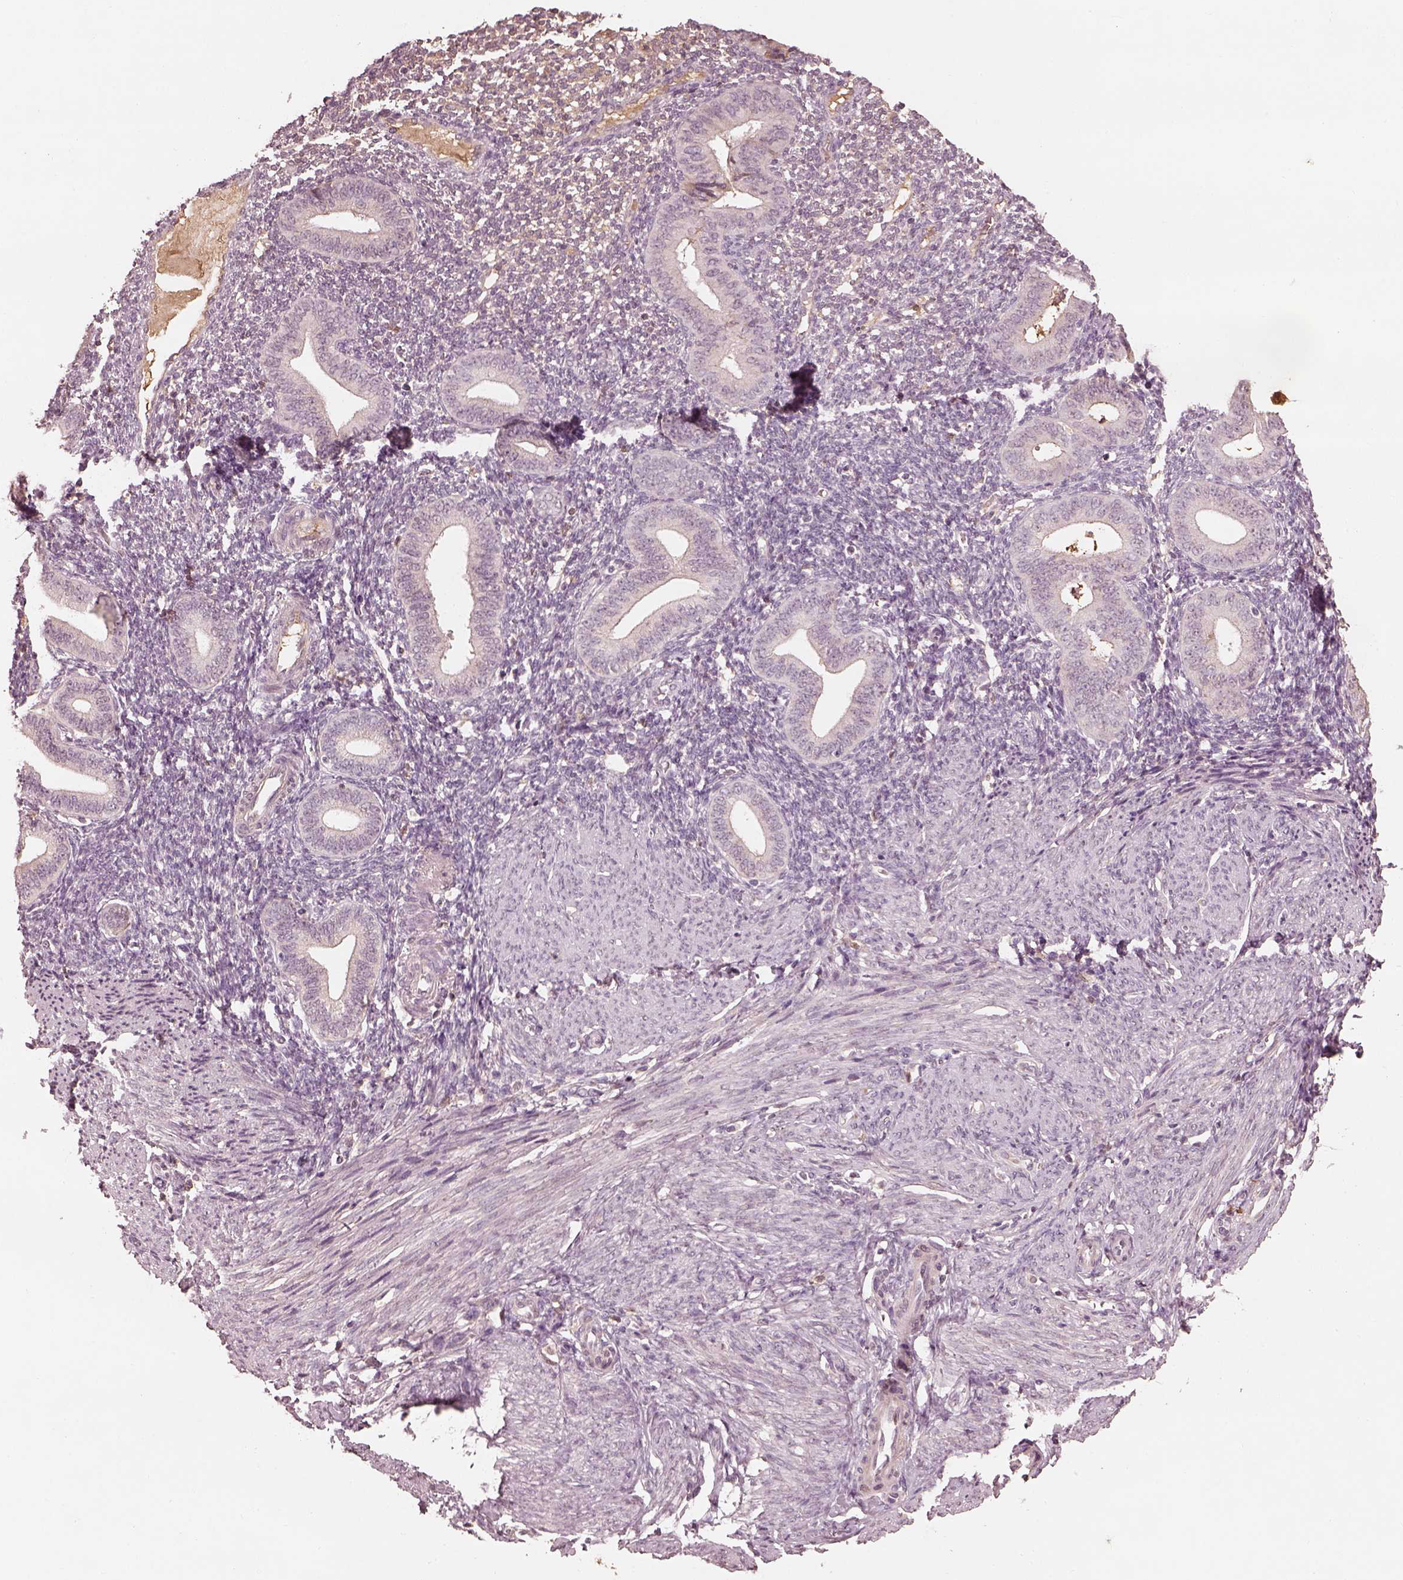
{"staining": {"intensity": "negative", "quantity": "none", "location": "none"}, "tissue": "endometrium", "cell_type": "Cells in endometrial stroma", "image_type": "normal", "snomed": [{"axis": "morphology", "description": "Normal tissue, NOS"}, {"axis": "topography", "description": "Endometrium"}], "caption": "Immunohistochemical staining of unremarkable human endometrium exhibits no significant positivity in cells in endometrial stroma. (Stains: DAB (3,3'-diaminobenzidine) immunohistochemistry with hematoxylin counter stain, Microscopy: brightfield microscopy at high magnification).", "gene": "CALR3", "patient": {"sex": "female", "age": 40}}